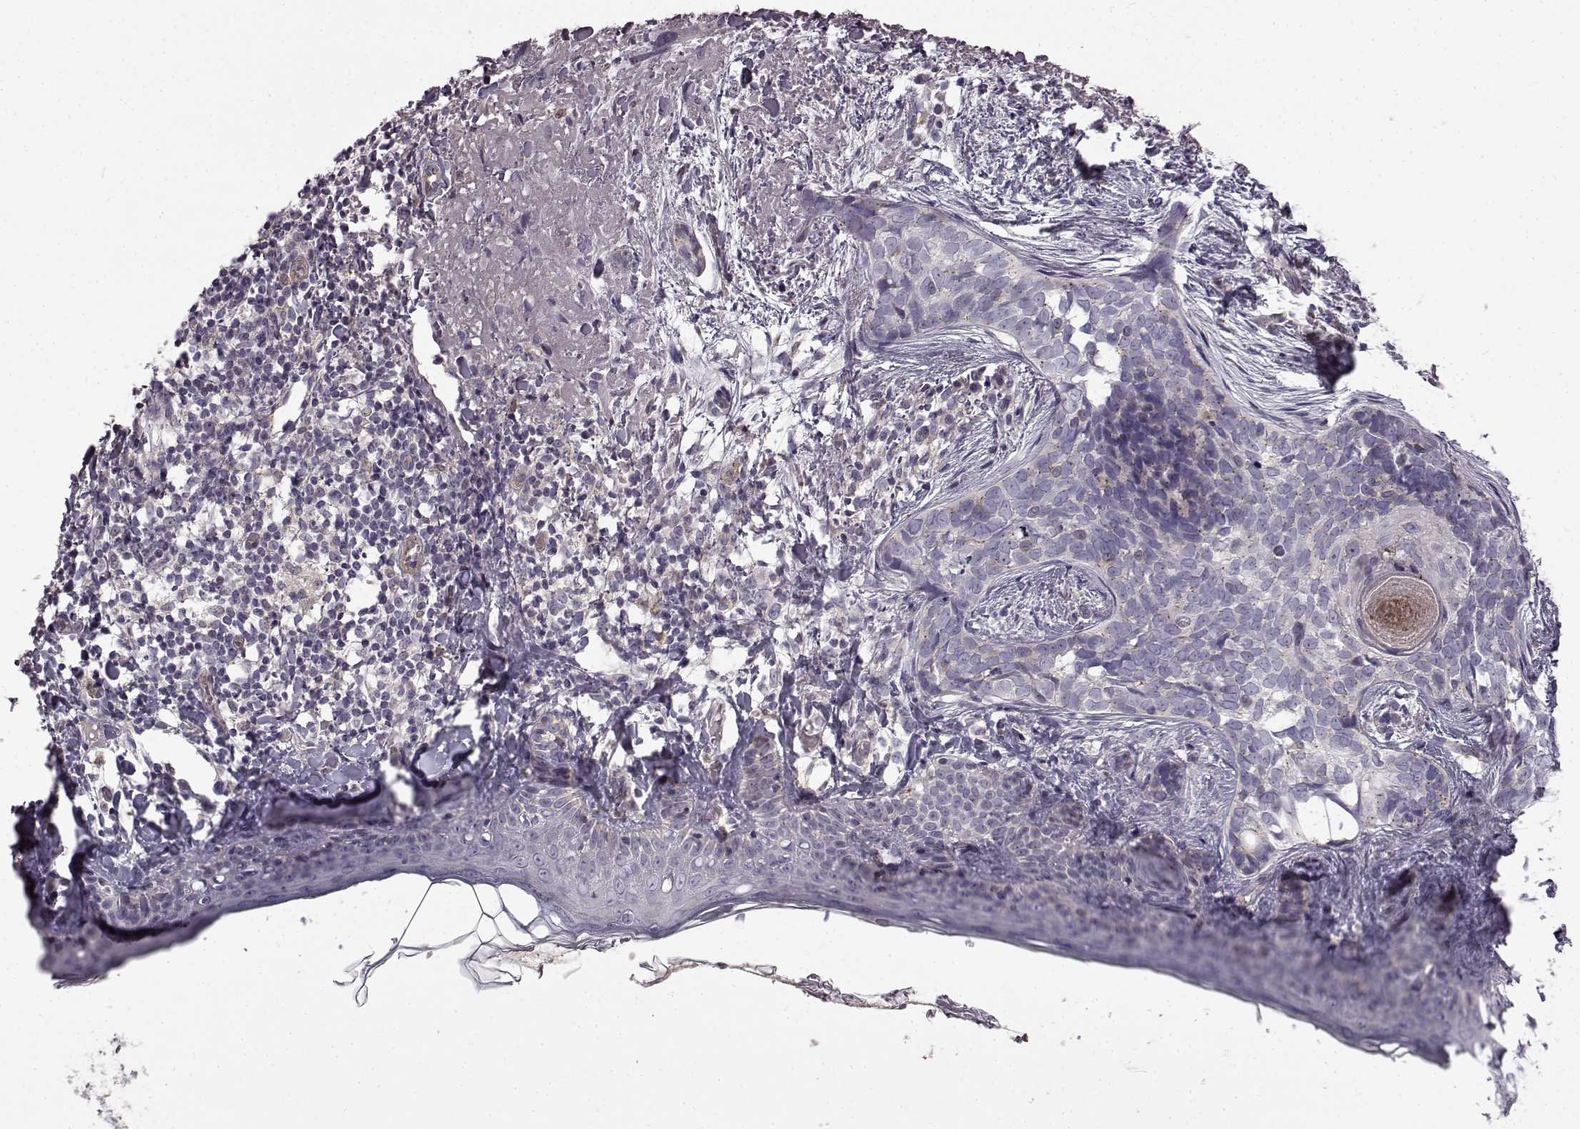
{"staining": {"intensity": "negative", "quantity": "none", "location": "none"}, "tissue": "skin cancer", "cell_type": "Tumor cells", "image_type": "cancer", "snomed": [{"axis": "morphology", "description": "Basal cell carcinoma"}, {"axis": "topography", "description": "Skin"}], "caption": "IHC photomicrograph of skin cancer stained for a protein (brown), which displays no expression in tumor cells.", "gene": "B3GNT6", "patient": {"sex": "male", "age": 87}}